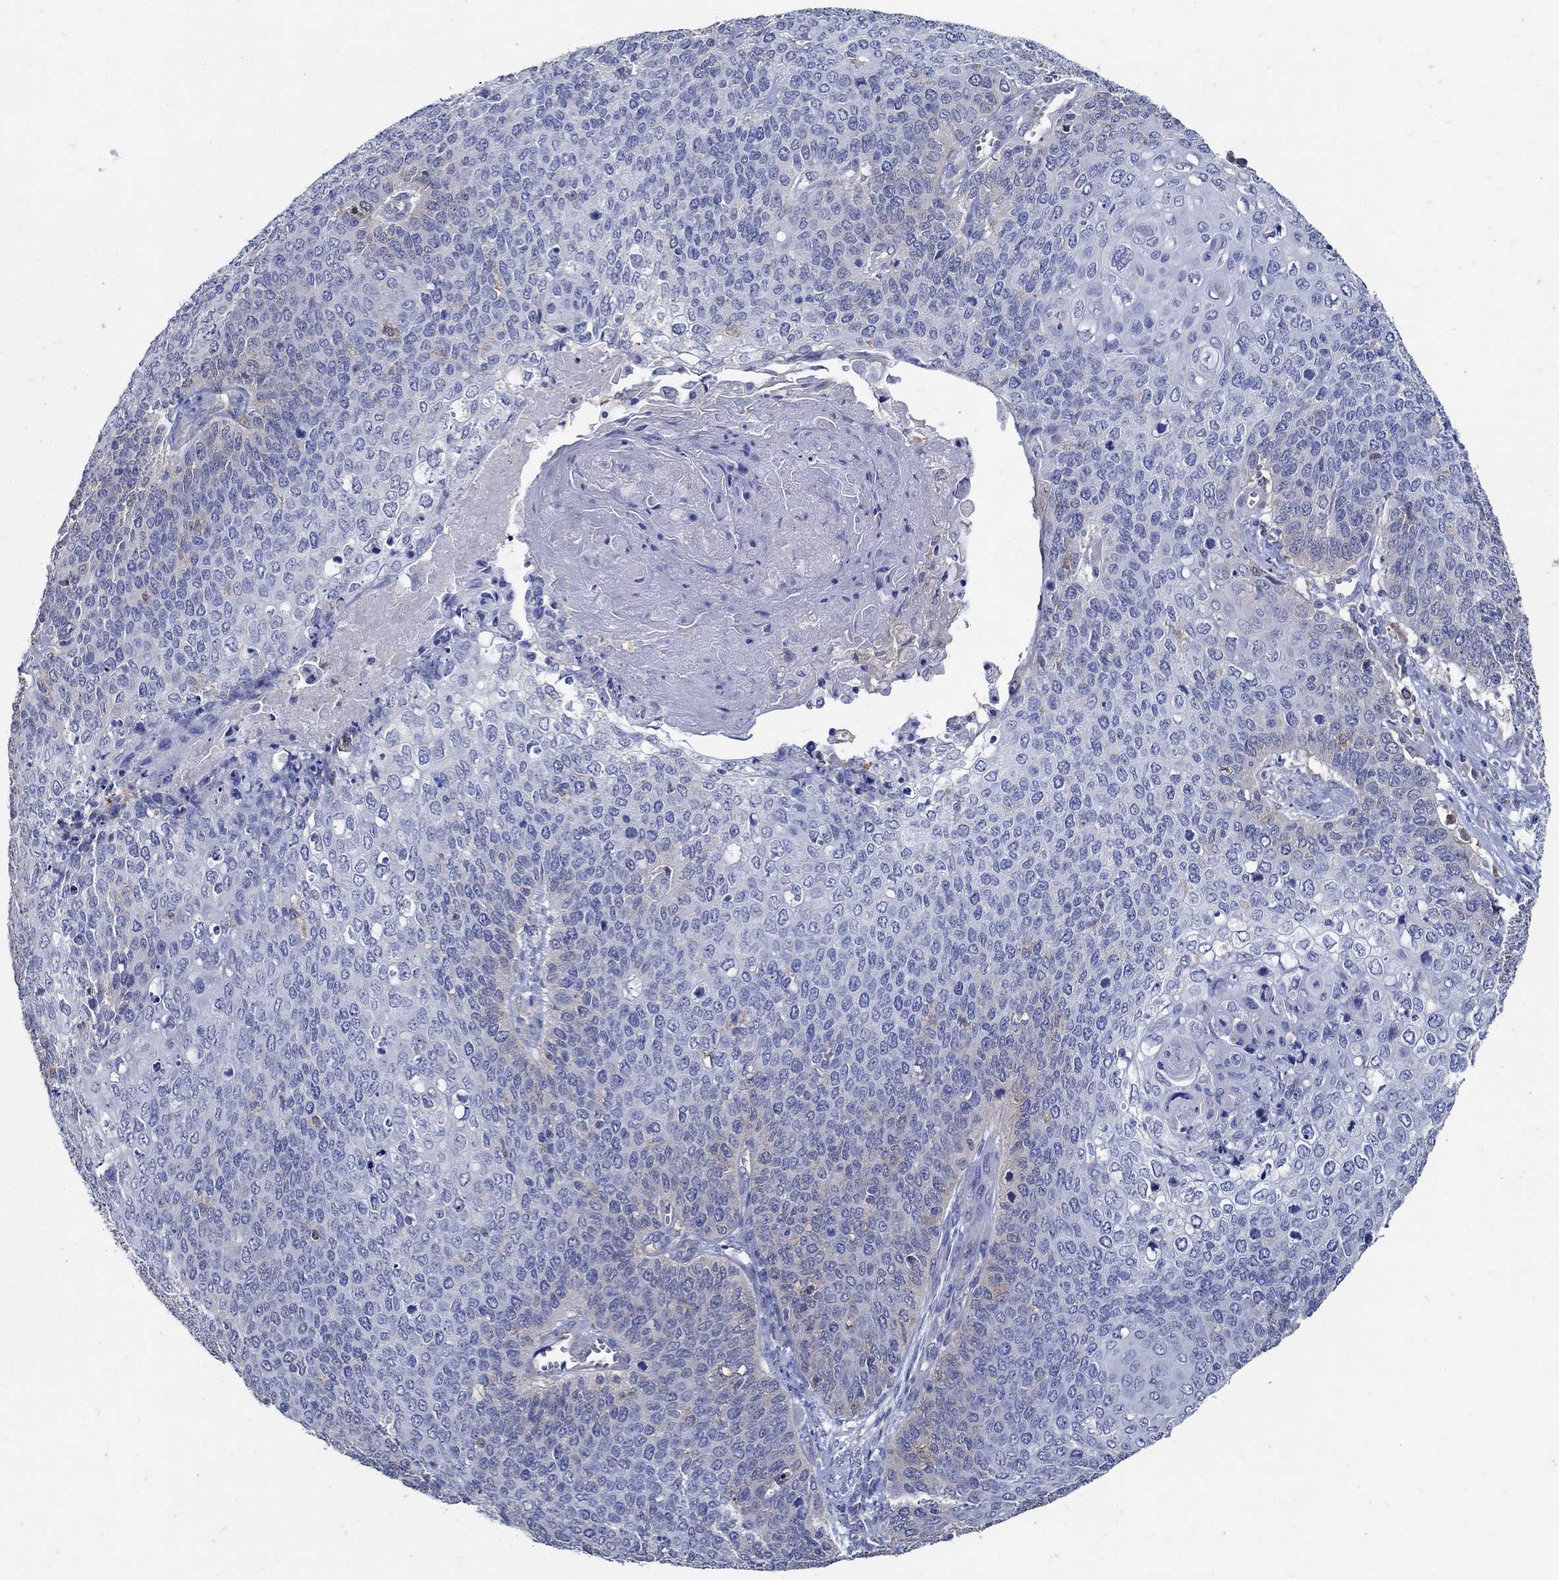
{"staining": {"intensity": "moderate", "quantity": "<25%", "location": "cytoplasmic/membranous"}, "tissue": "cervical cancer", "cell_type": "Tumor cells", "image_type": "cancer", "snomed": [{"axis": "morphology", "description": "Squamous cell carcinoma, NOS"}, {"axis": "topography", "description": "Cervix"}], "caption": "This is a micrograph of immunohistochemistry (IHC) staining of squamous cell carcinoma (cervical), which shows moderate staining in the cytoplasmic/membranous of tumor cells.", "gene": "MTHFR", "patient": {"sex": "female", "age": 39}}